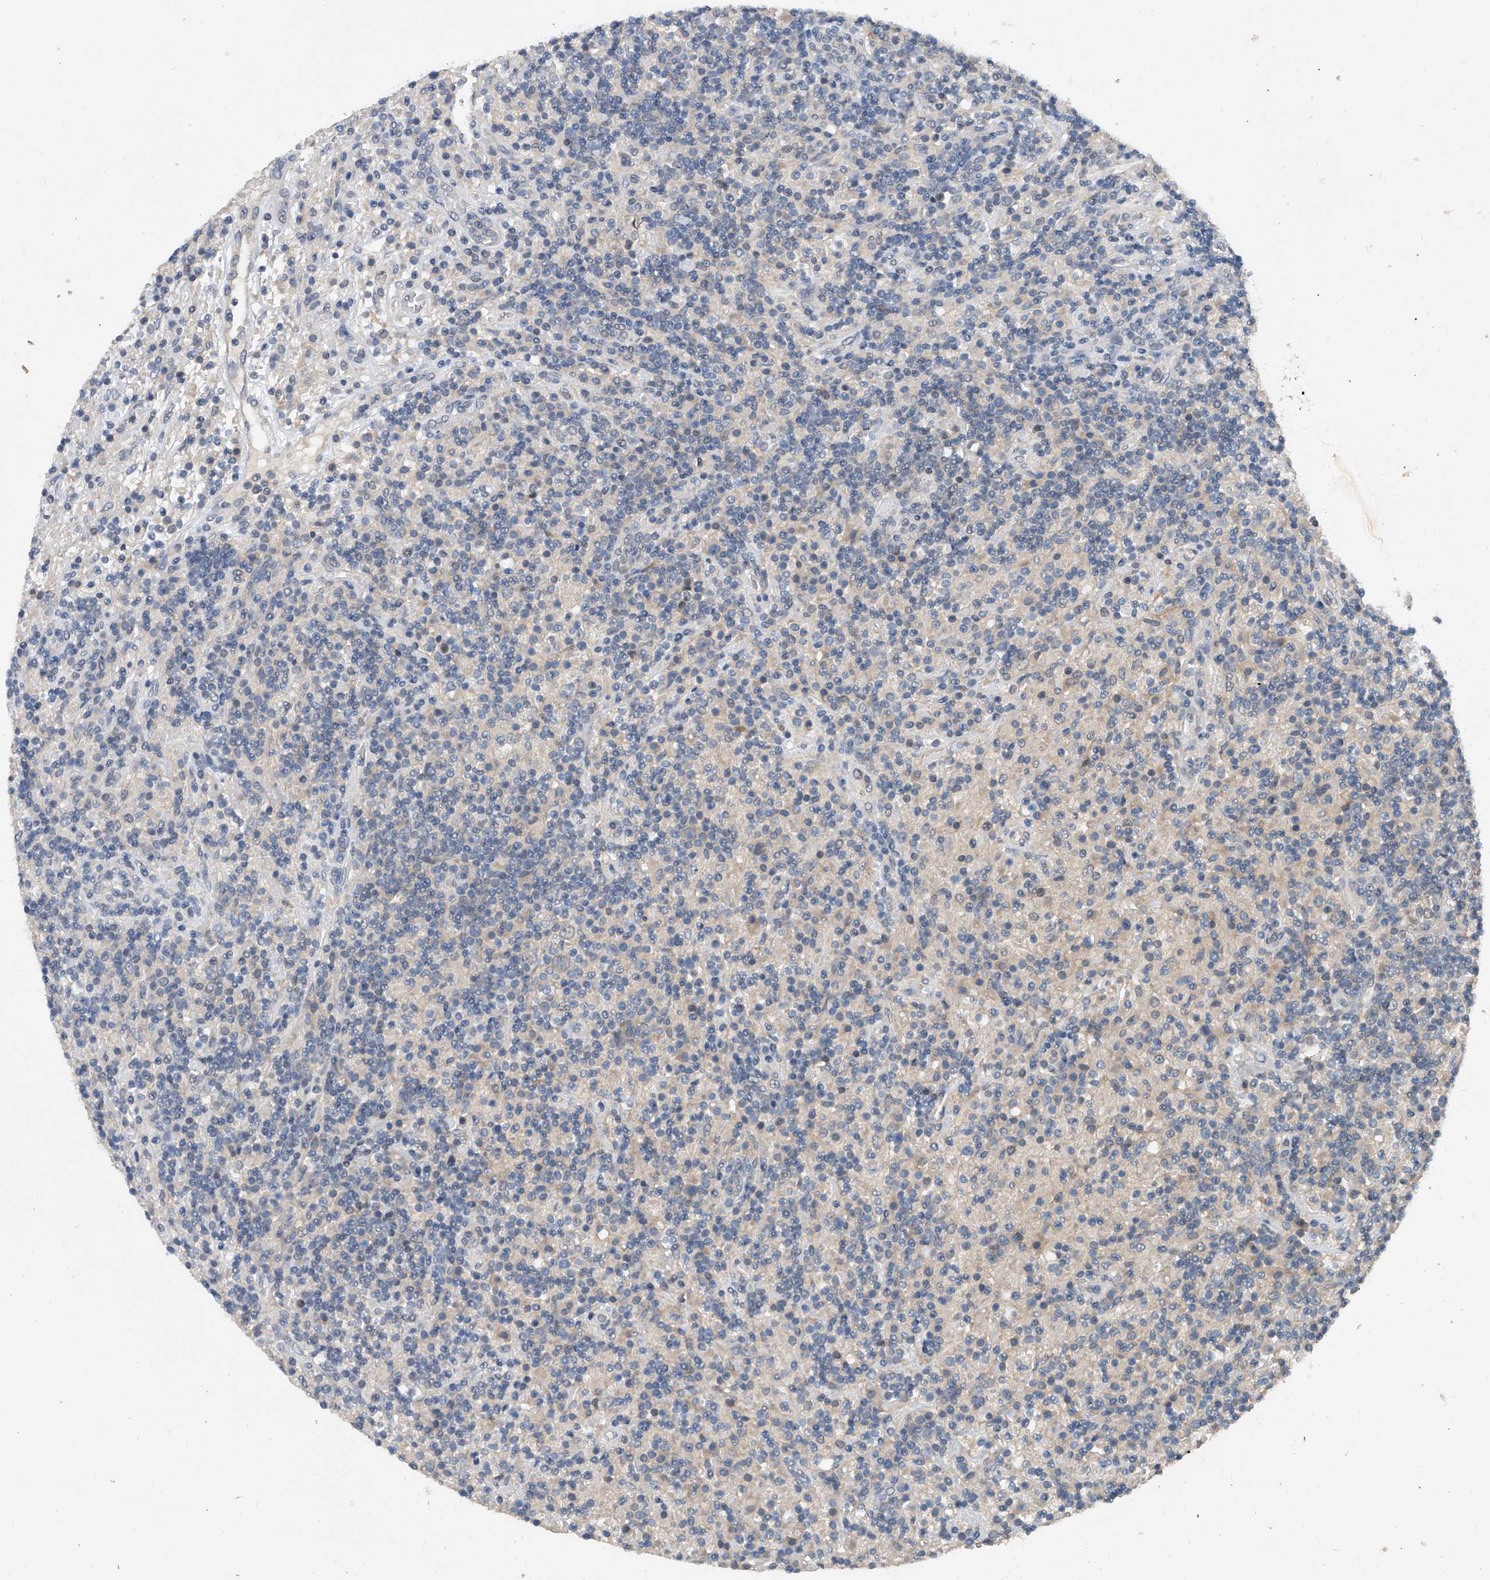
{"staining": {"intensity": "negative", "quantity": "none", "location": "none"}, "tissue": "lymphoma", "cell_type": "Tumor cells", "image_type": "cancer", "snomed": [{"axis": "morphology", "description": "Hodgkin's disease, NOS"}, {"axis": "topography", "description": "Lymph node"}], "caption": "The immunohistochemistry photomicrograph has no significant expression in tumor cells of Hodgkin's disease tissue.", "gene": "JAG2", "patient": {"sex": "male", "age": 70}}